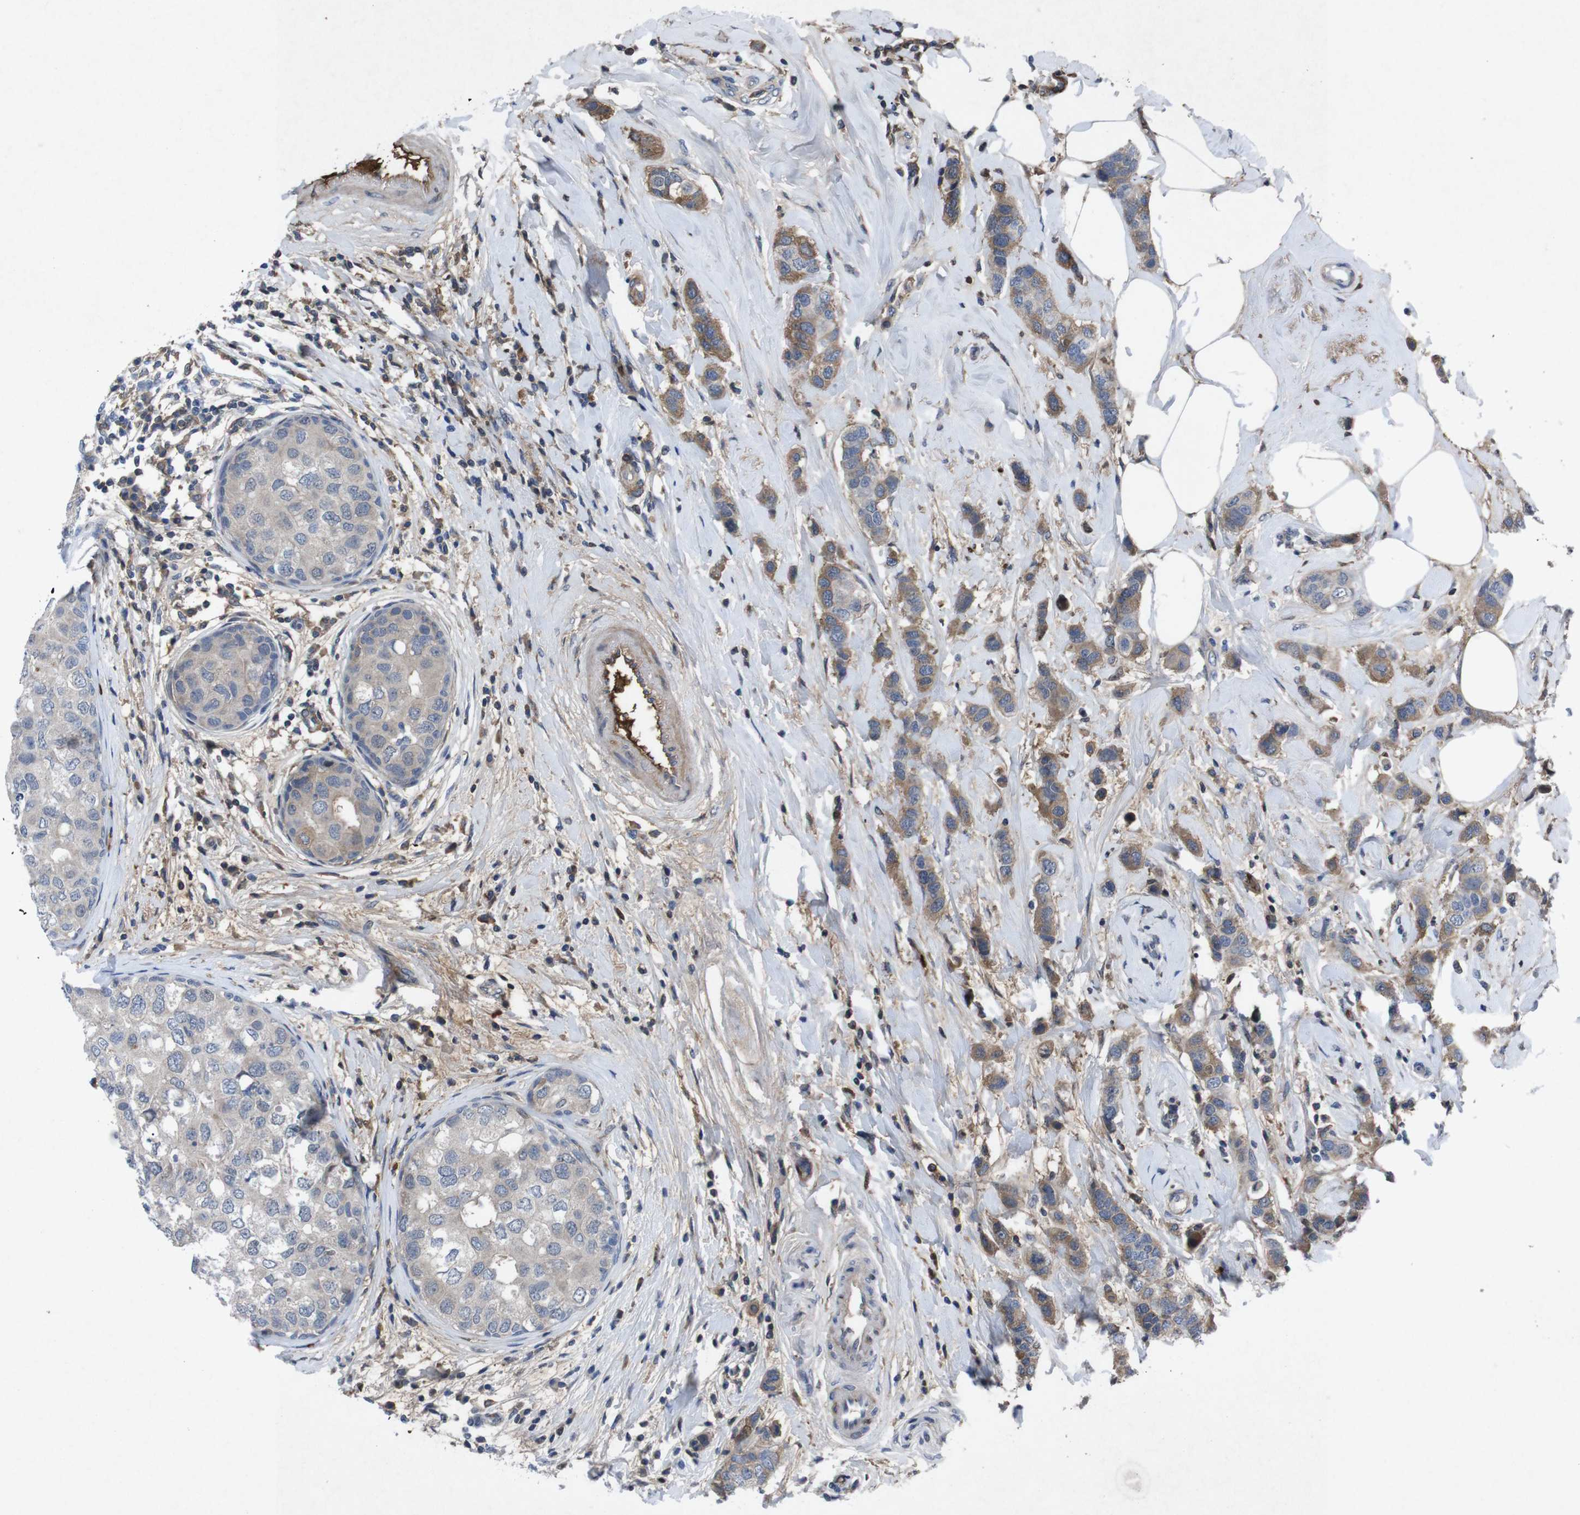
{"staining": {"intensity": "moderate", "quantity": "25%-75%", "location": "cytoplasmic/membranous"}, "tissue": "breast cancer", "cell_type": "Tumor cells", "image_type": "cancer", "snomed": [{"axis": "morphology", "description": "Duct carcinoma"}, {"axis": "topography", "description": "Breast"}], "caption": "Tumor cells exhibit medium levels of moderate cytoplasmic/membranous expression in approximately 25%-75% of cells in breast cancer (intraductal carcinoma).", "gene": "SPTB", "patient": {"sex": "female", "age": 50}}